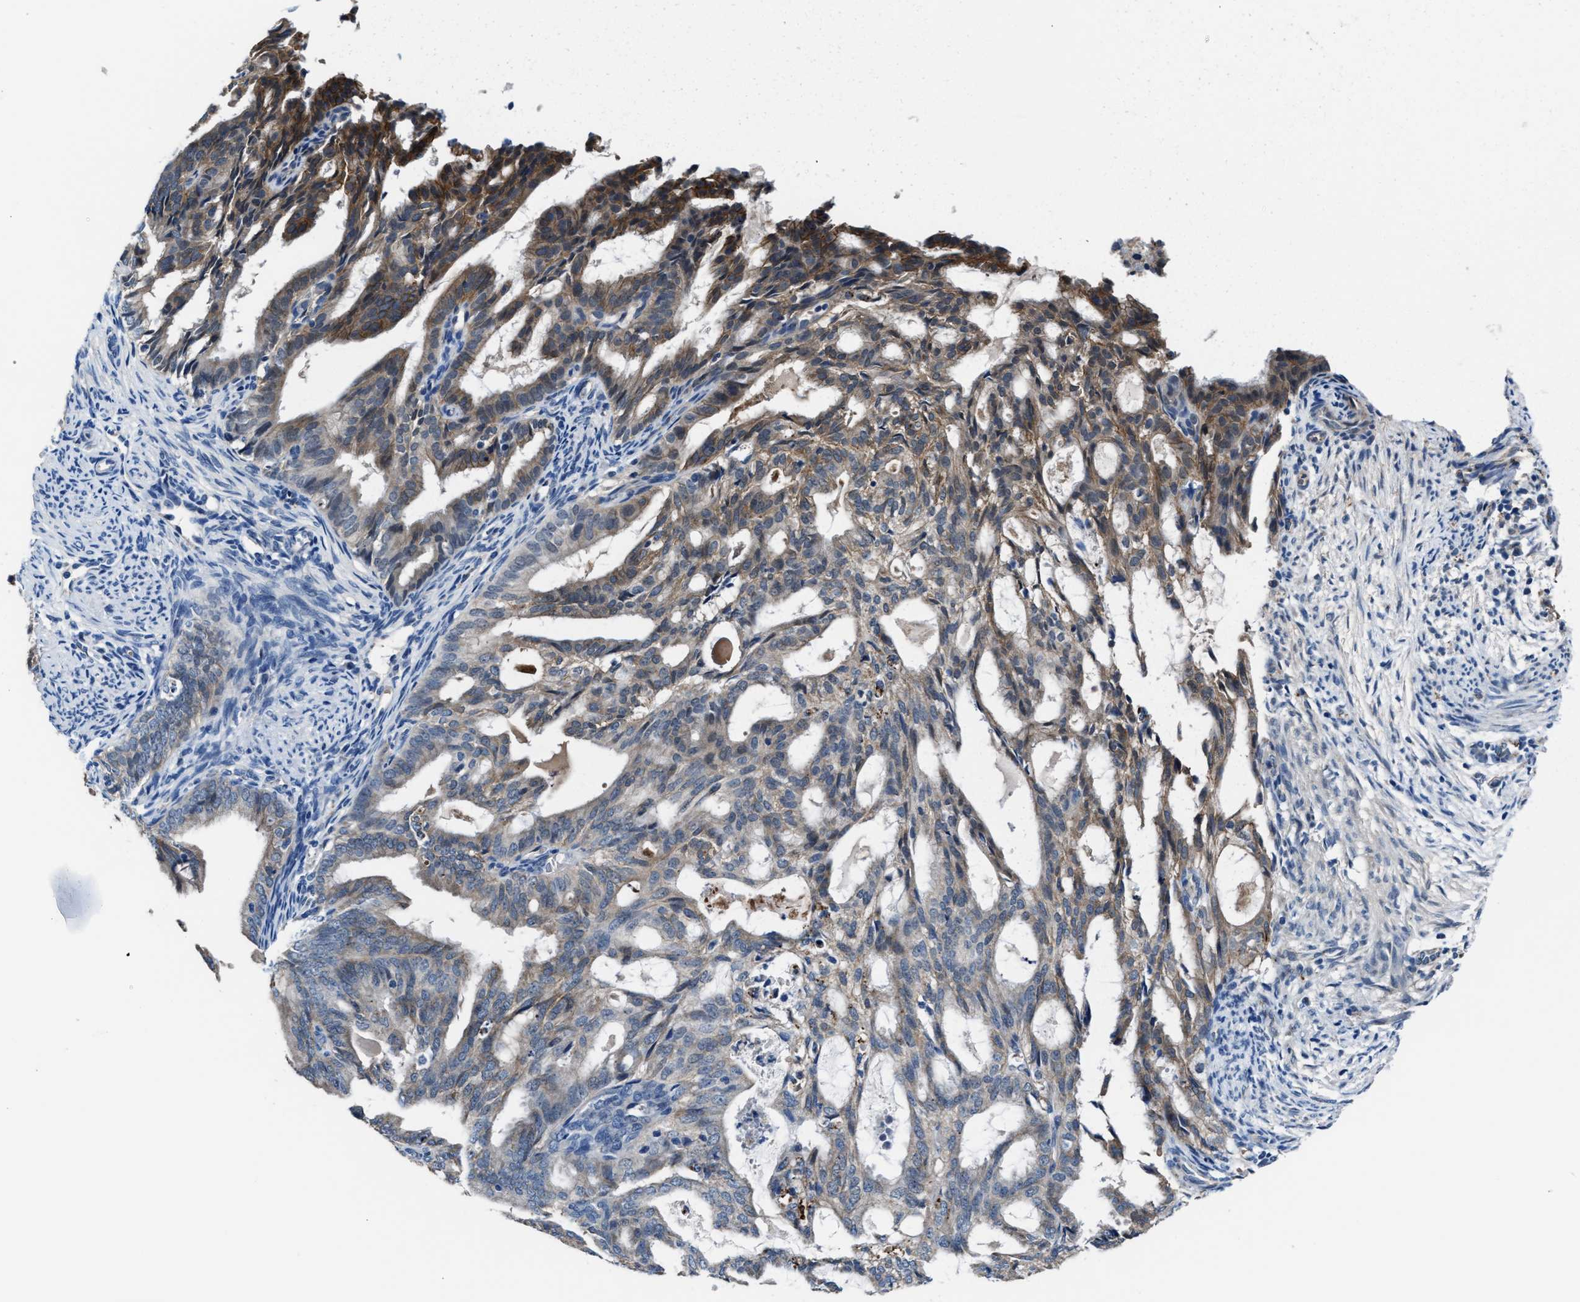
{"staining": {"intensity": "weak", "quantity": ">75%", "location": "cytoplasmic/membranous"}, "tissue": "endometrial cancer", "cell_type": "Tumor cells", "image_type": "cancer", "snomed": [{"axis": "morphology", "description": "Adenocarcinoma, NOS"}, {"axis": "topography", "description": "Endometrium"}], "caption": "Immunohistochemistry histopathology image of neoplastic tissue: human endometrial cancer stained using immunohistochemistry (IHC) reveals low levels of weak protein expression localized specifically in the cytoplasmic/membranous of tumor cells, appearing as a cytoplasmic/membranous brown color.", "gene": "GHITM", "patient": {"sex": "female", "age": 58}}